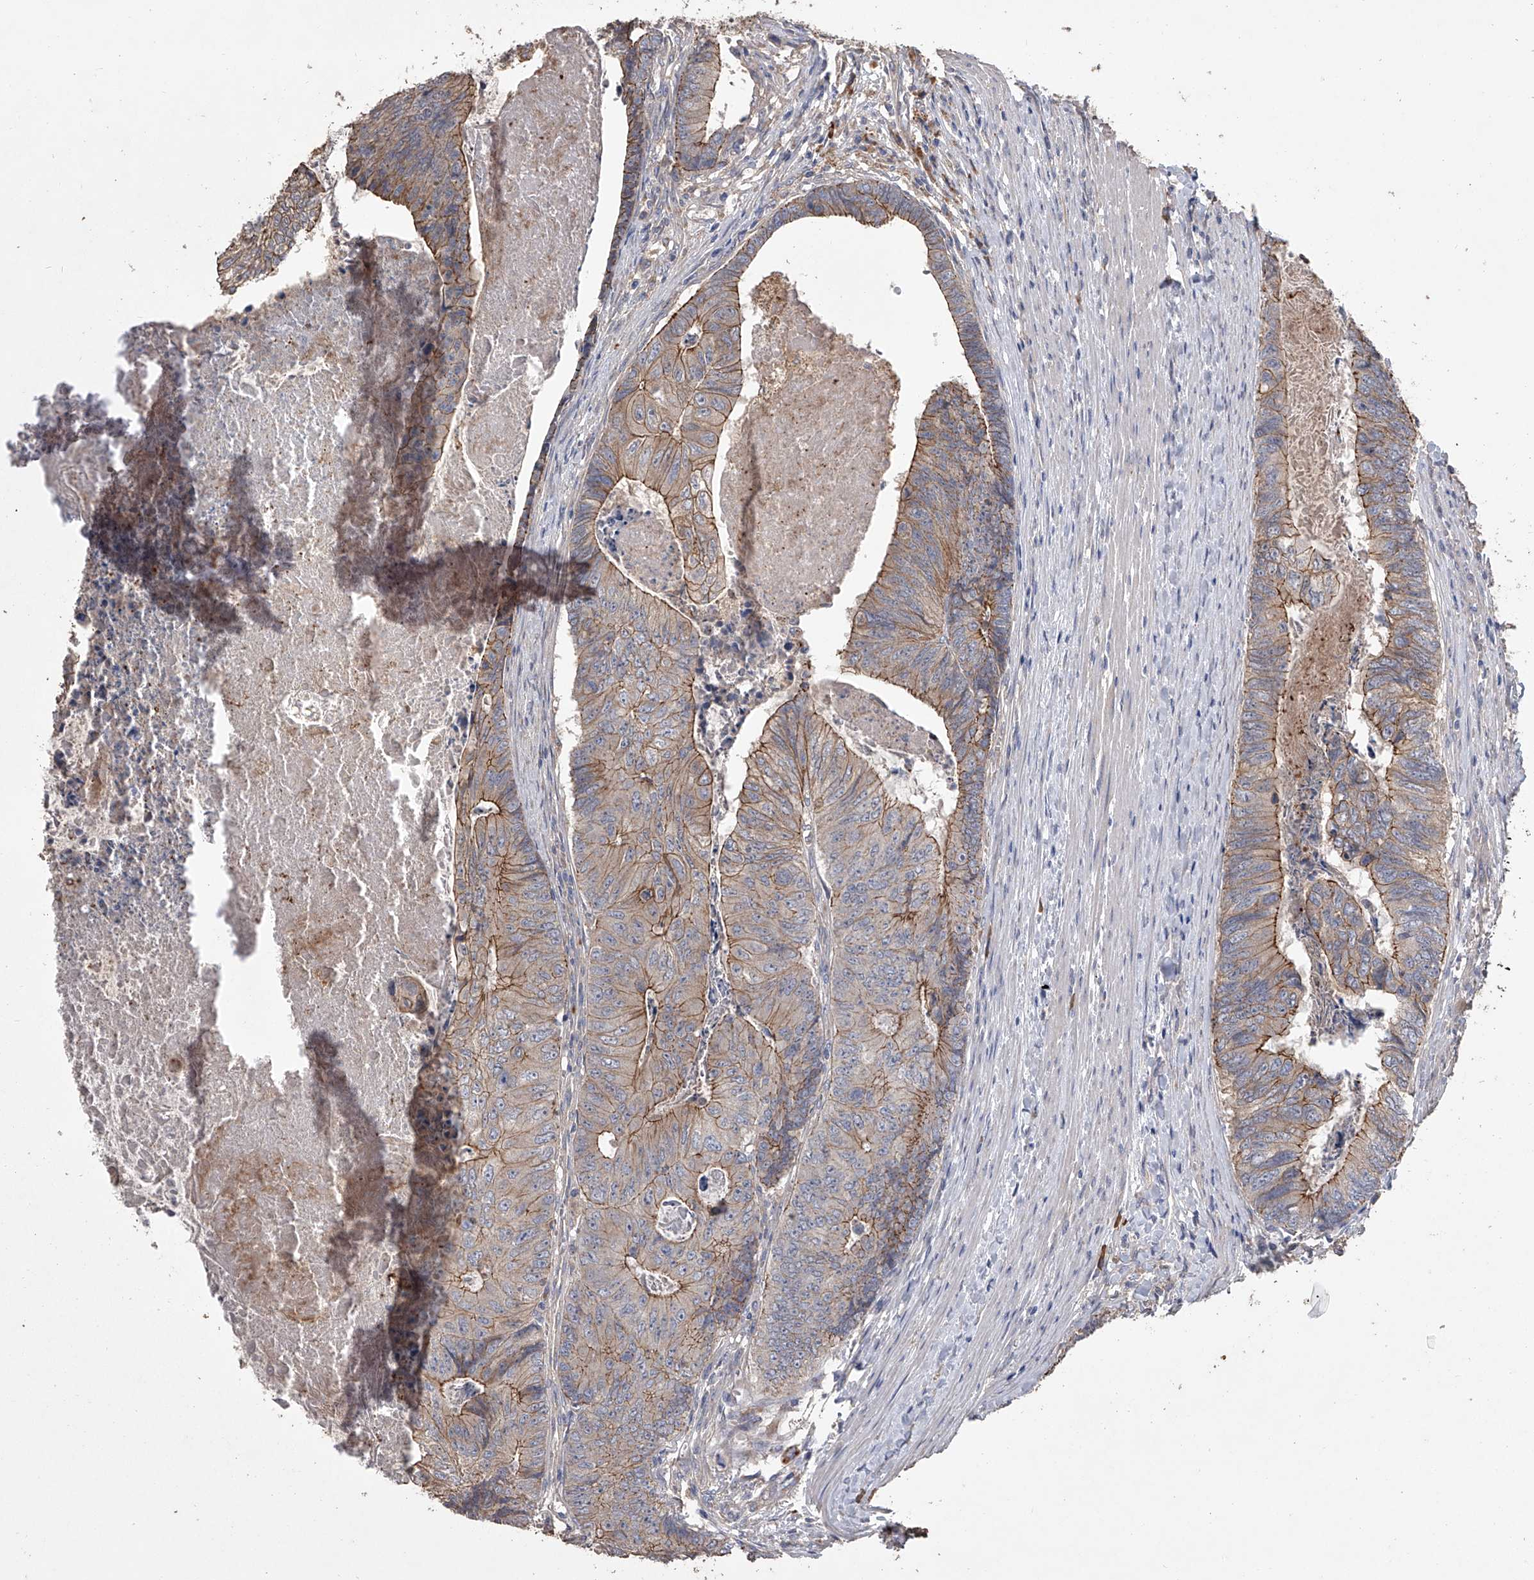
{"staining": {"intensity": "moderate", "quantity": ">75%", "location": "cytoplasmic/membranous"}, "tissue": "colorectal cancer", "cell_type": "Tumor cells", "image_type": "cancer", "snomed": [{"axis": "morphology", "description": "Adenocarcinoma, NOS"}, {"axis": "topography", "description": "Colon"}], "caption": "Tumor cells demonstrate moderate cytoplasmic/membranous positivity in about >75% of cells in colorectal cancer.", "gene": "ZNF343", "patient": {"sex": "female", "age": 67}}